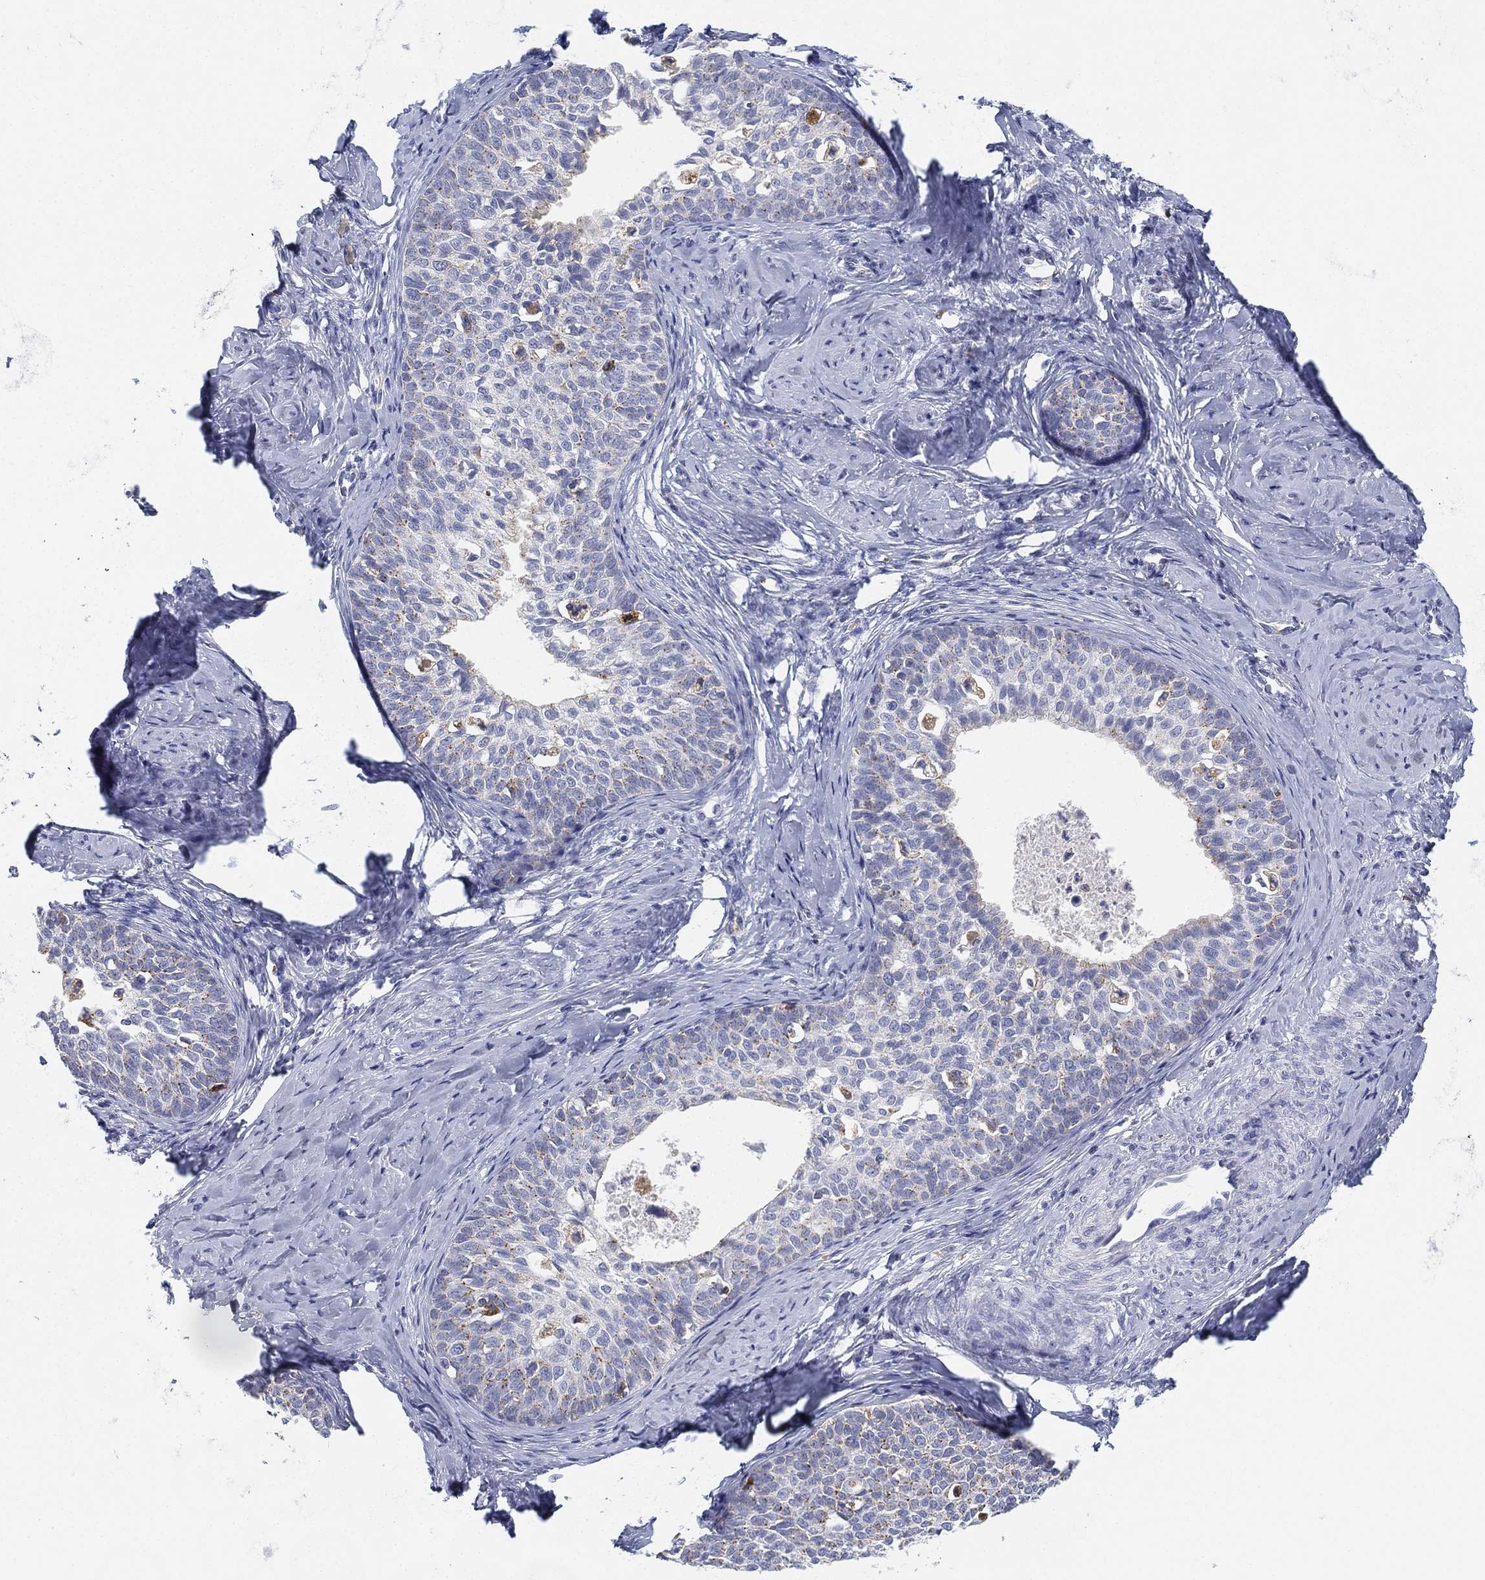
{"staining": {"intensity": "weak", "quantity": "<25%", "location": "cytoplasmic/membranous"}, "tissue": "cervical cancer", "cell_type": "Tumor cells", "image_type": "cancer", "snomed": [{"axis": "morphology", "description": "Squamous cell carcinoma, NOS"}, {"axis": "topography", "description": "Cervix"}], "caption": "This is a image of immunohistochemistry staining of cervical squamous cell carcinoma, which shows no positivity in tumor cells.", "gene": "NPC2", "patient": {"sex": "female", "age": 51}}